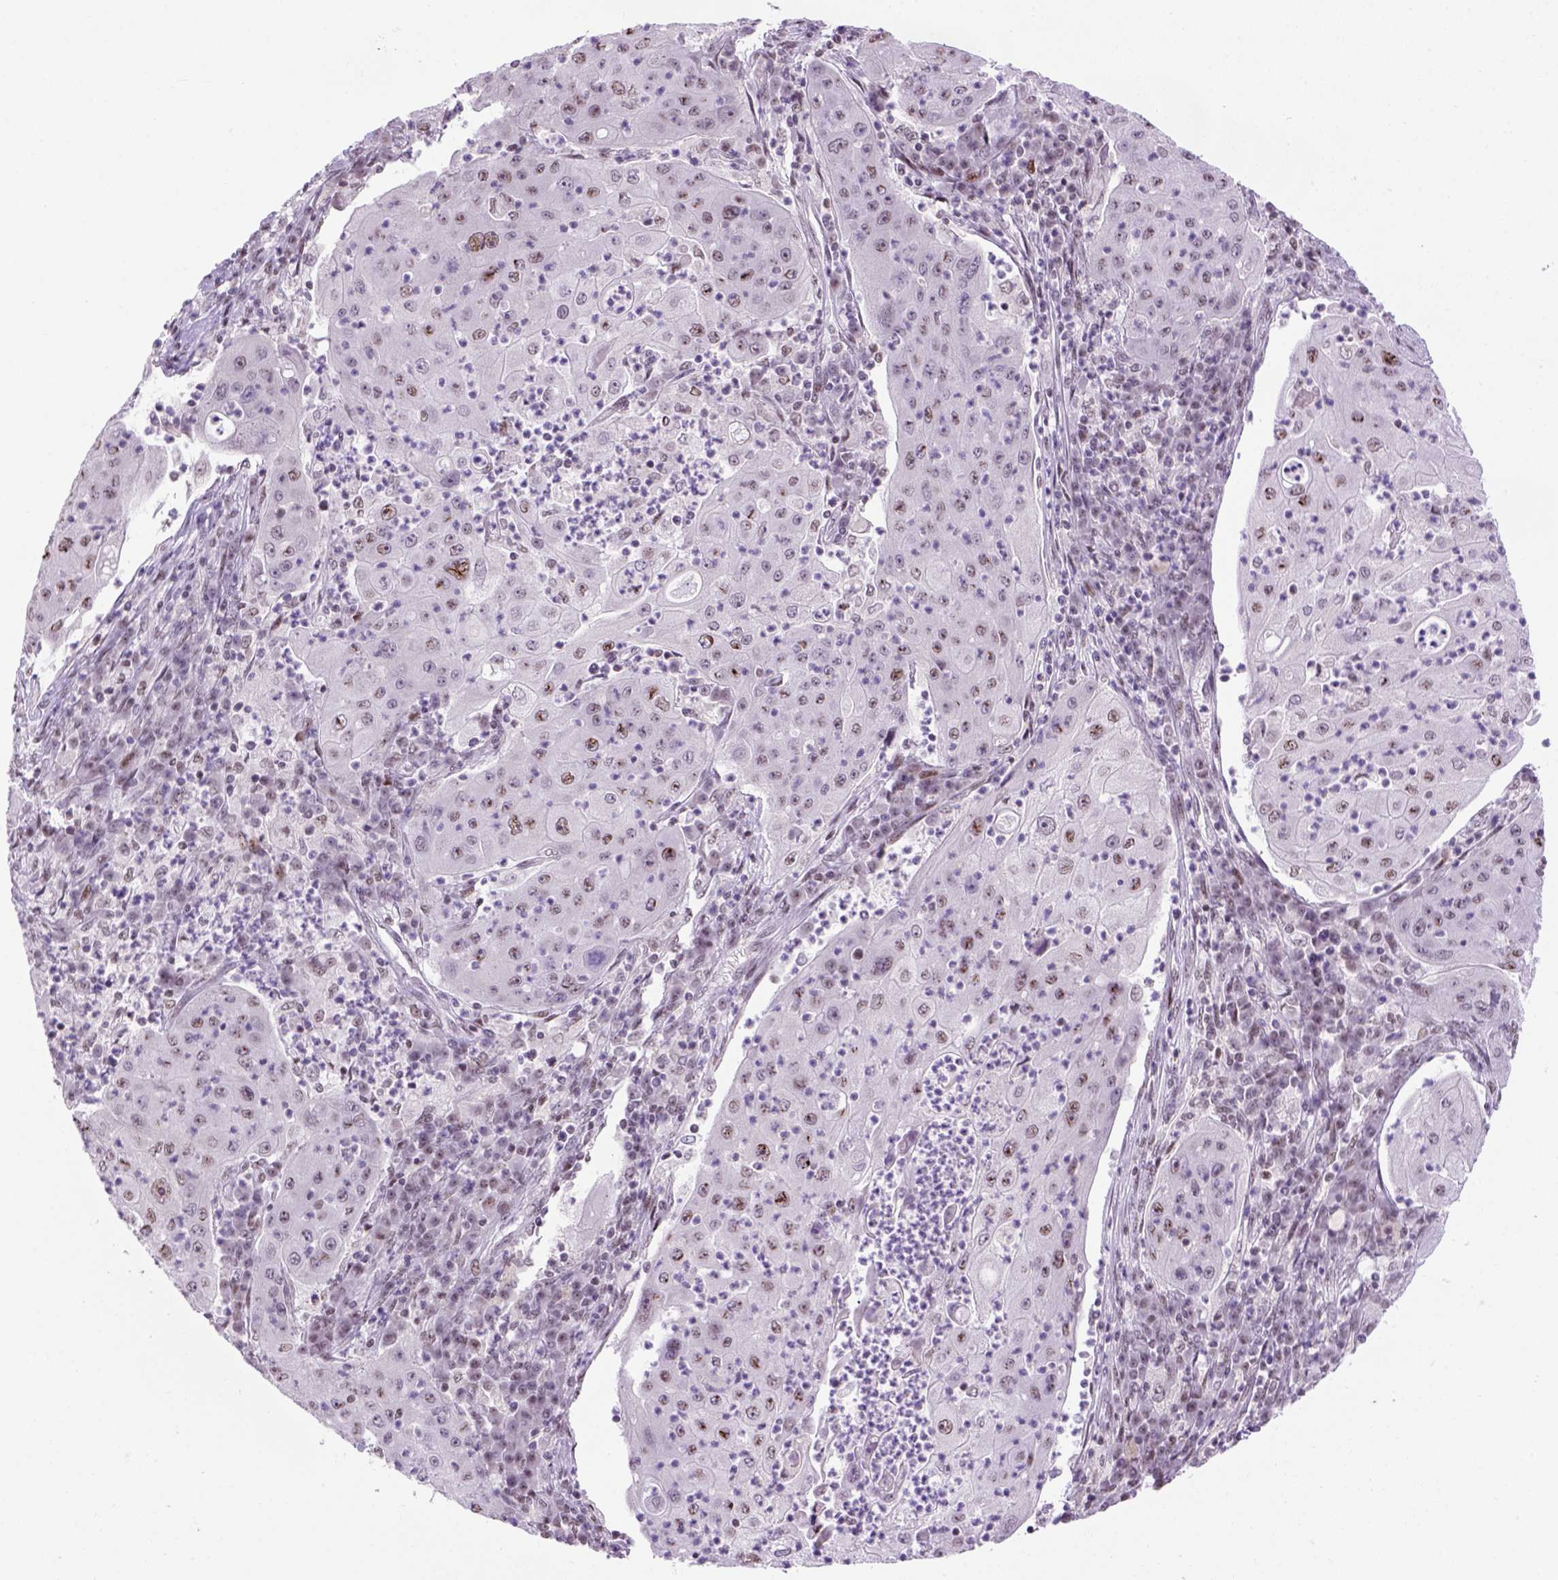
{"staining": {"intensity": "moderate", "quantity": "<25%", "location": "nuclear"}, "tissue": "lung cancer", "cell_type": "Tumor cells", "image_type": "cancer", "snomed": [{"axis": "morphology", "description": "Squamous cell carcinoma, NOS"}, {"axis": "topography", "description": "Lung"}], "caption": "Human lung cancer (squamous cell carcinoma) stained with a brown dye displays moderate nuclear positive expression in about <25% of tumor cells.", "gene": "TBPL1", "patient": {"sex": "female", "age": 59}}